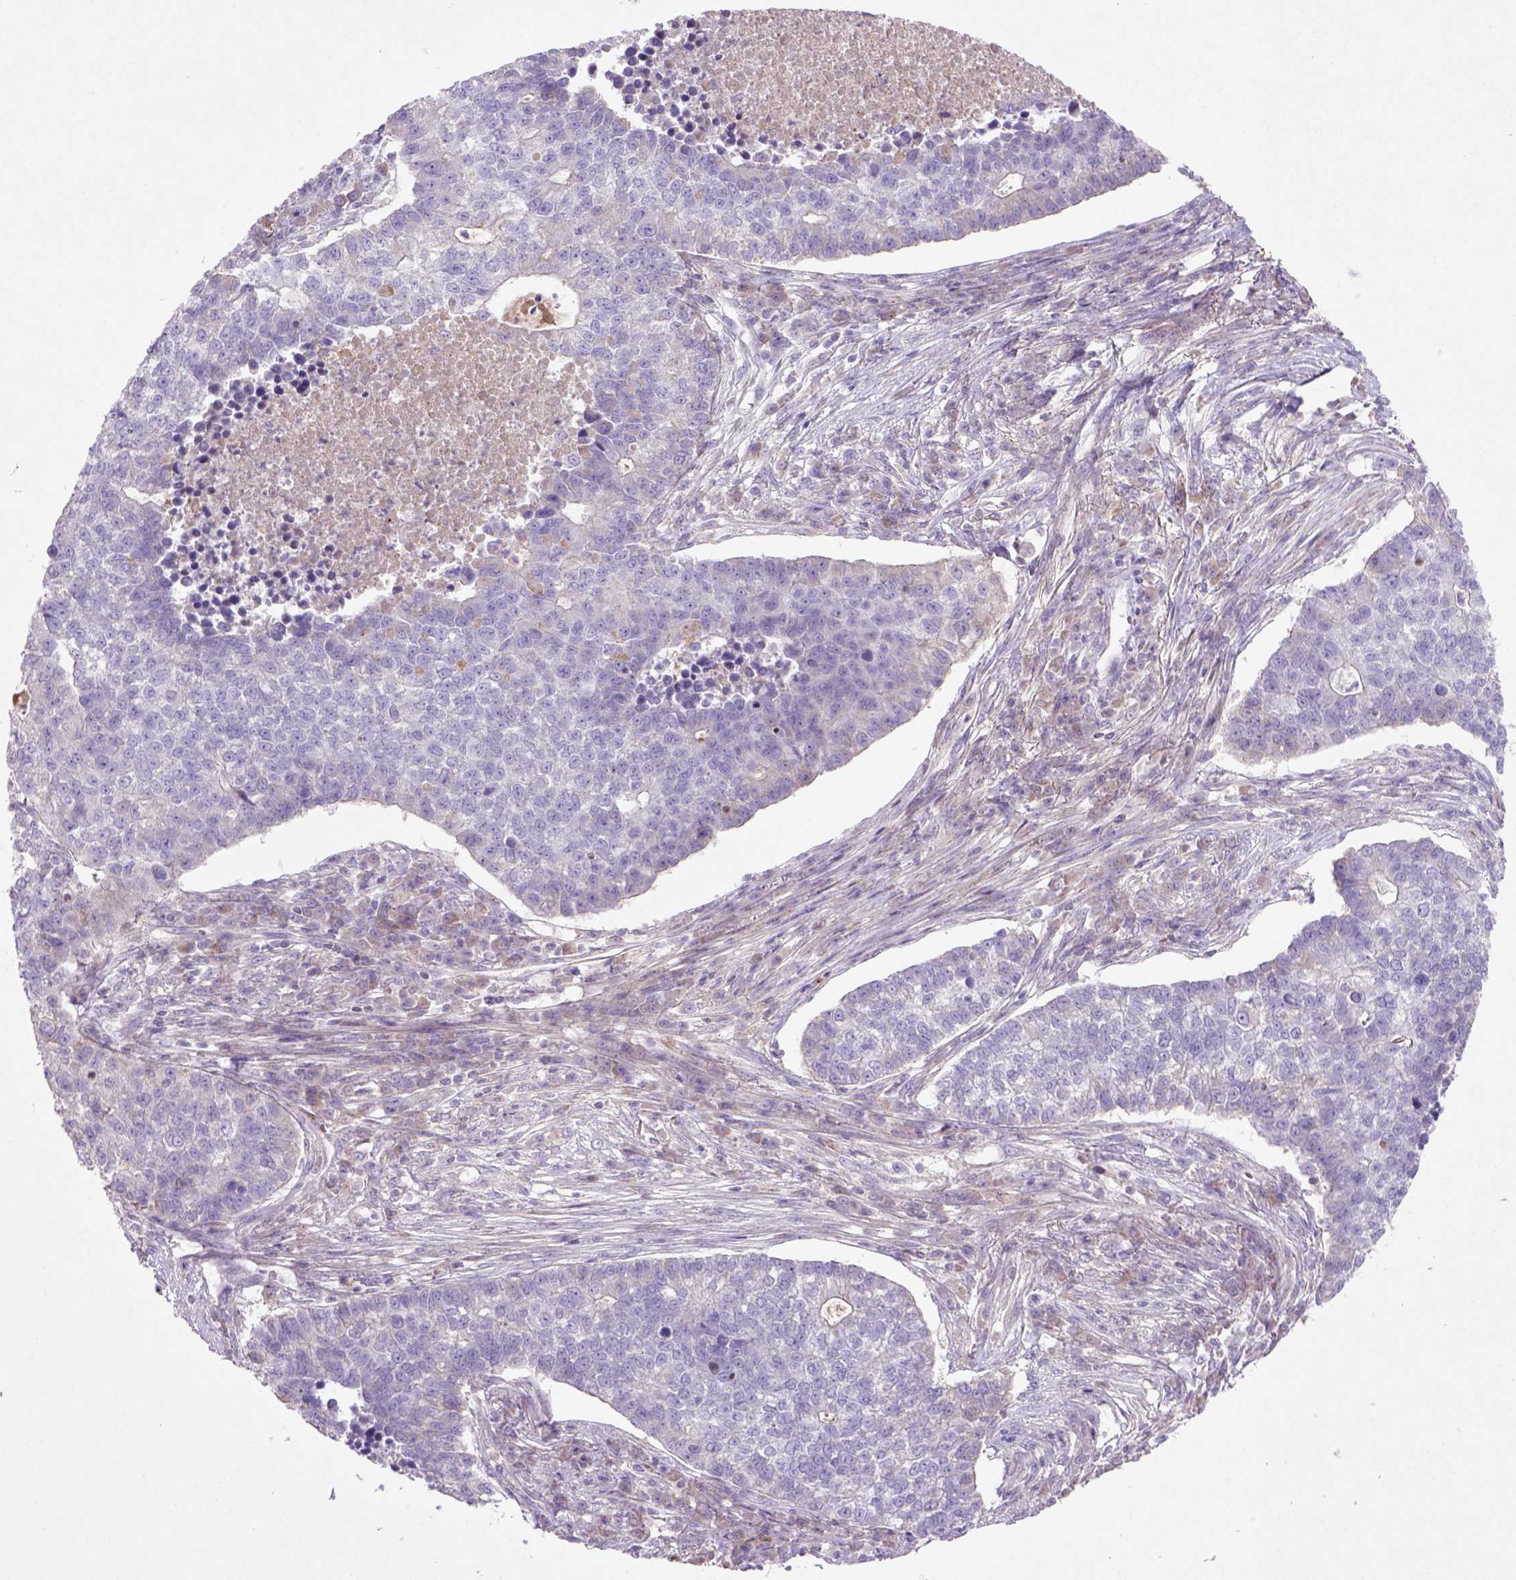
{"staining": {"intensity": "weak", "quantity": "<25%", "location": "cytoplasmic/membranous"}, "tissue": "lung cancer", "cell_type": "Tumor cells", "image_type": "cancer", "snomed": [{"axis": "morphology", "description": "Adenocarcinoma, NOS"}, {"axis": "topography", "description": "Lung"}], "caption": "This is a photomicrograph of IHC staining of lung cancer, which shows no positivity in tumor cells.", "gene": "NUDT2", "patient": {"sex": "male", "age": 57}}